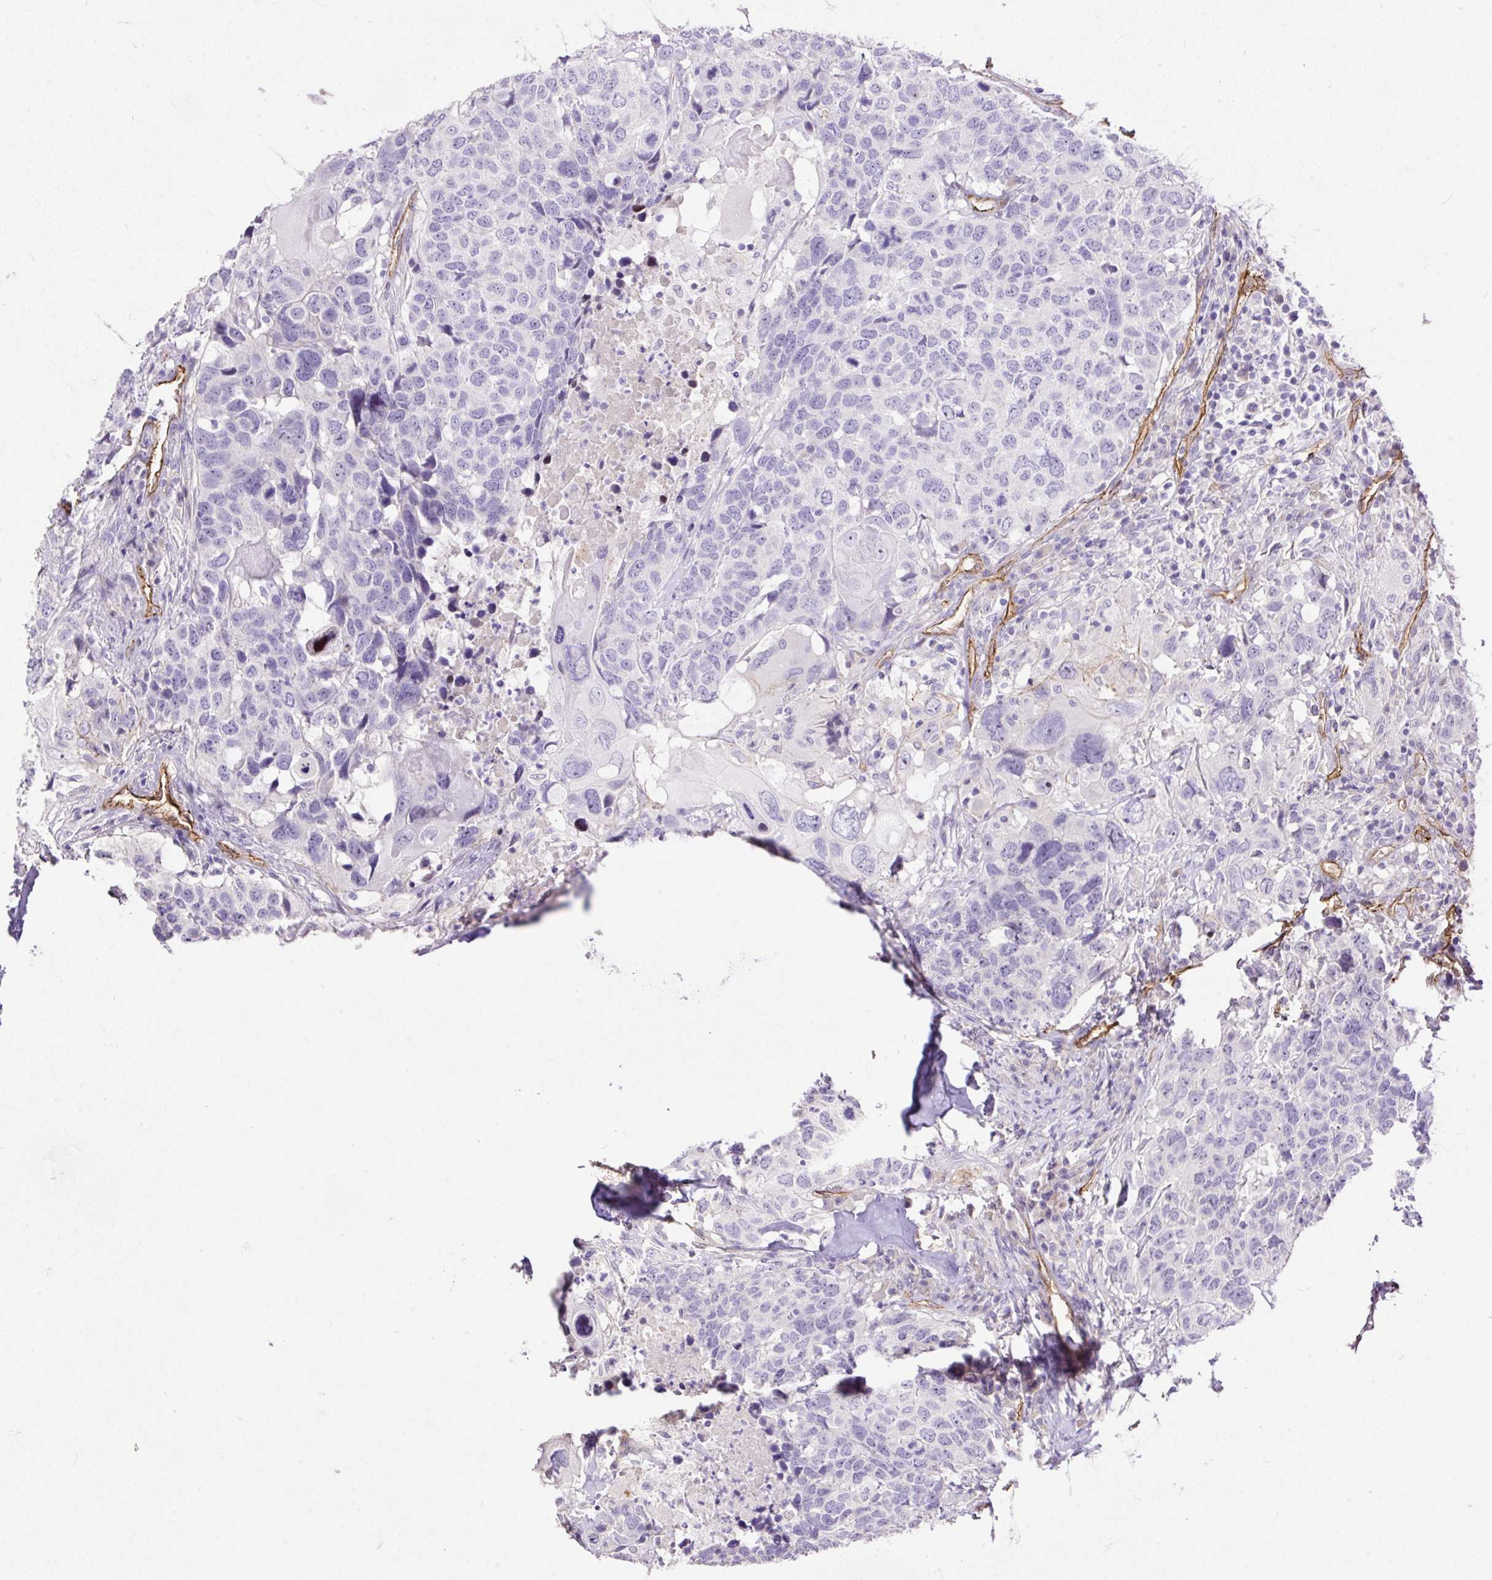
{"staining": {"intensity": "negative", "quantity": "none", "location": "none"}, "tissue": "head and neck cancer", "cell_type": "Tumor cells", "image_type": "cancer", "snomed": [{"axis": "morphology", "description": "Normal tissue, NOS"}, {"axis": "morphology", "description": "Squamous cell carcinoma, NOS"}, {"axis": "topography", "description": "Skeletal muscle"}, {"axis": "topography", "description": "Vascular tissue"}, {"axis": "topography", "description": "Peripheral nerve tissue"}, {"axis": "topography", "description": "Head-Neck"}], "caption": "Image shows no protein expression in tumor cells of head and neck cancer (squamous cell carcinoma) tissue.", "gene": "MAGEB16", "patient": {"sex": "male", "age": 66}}